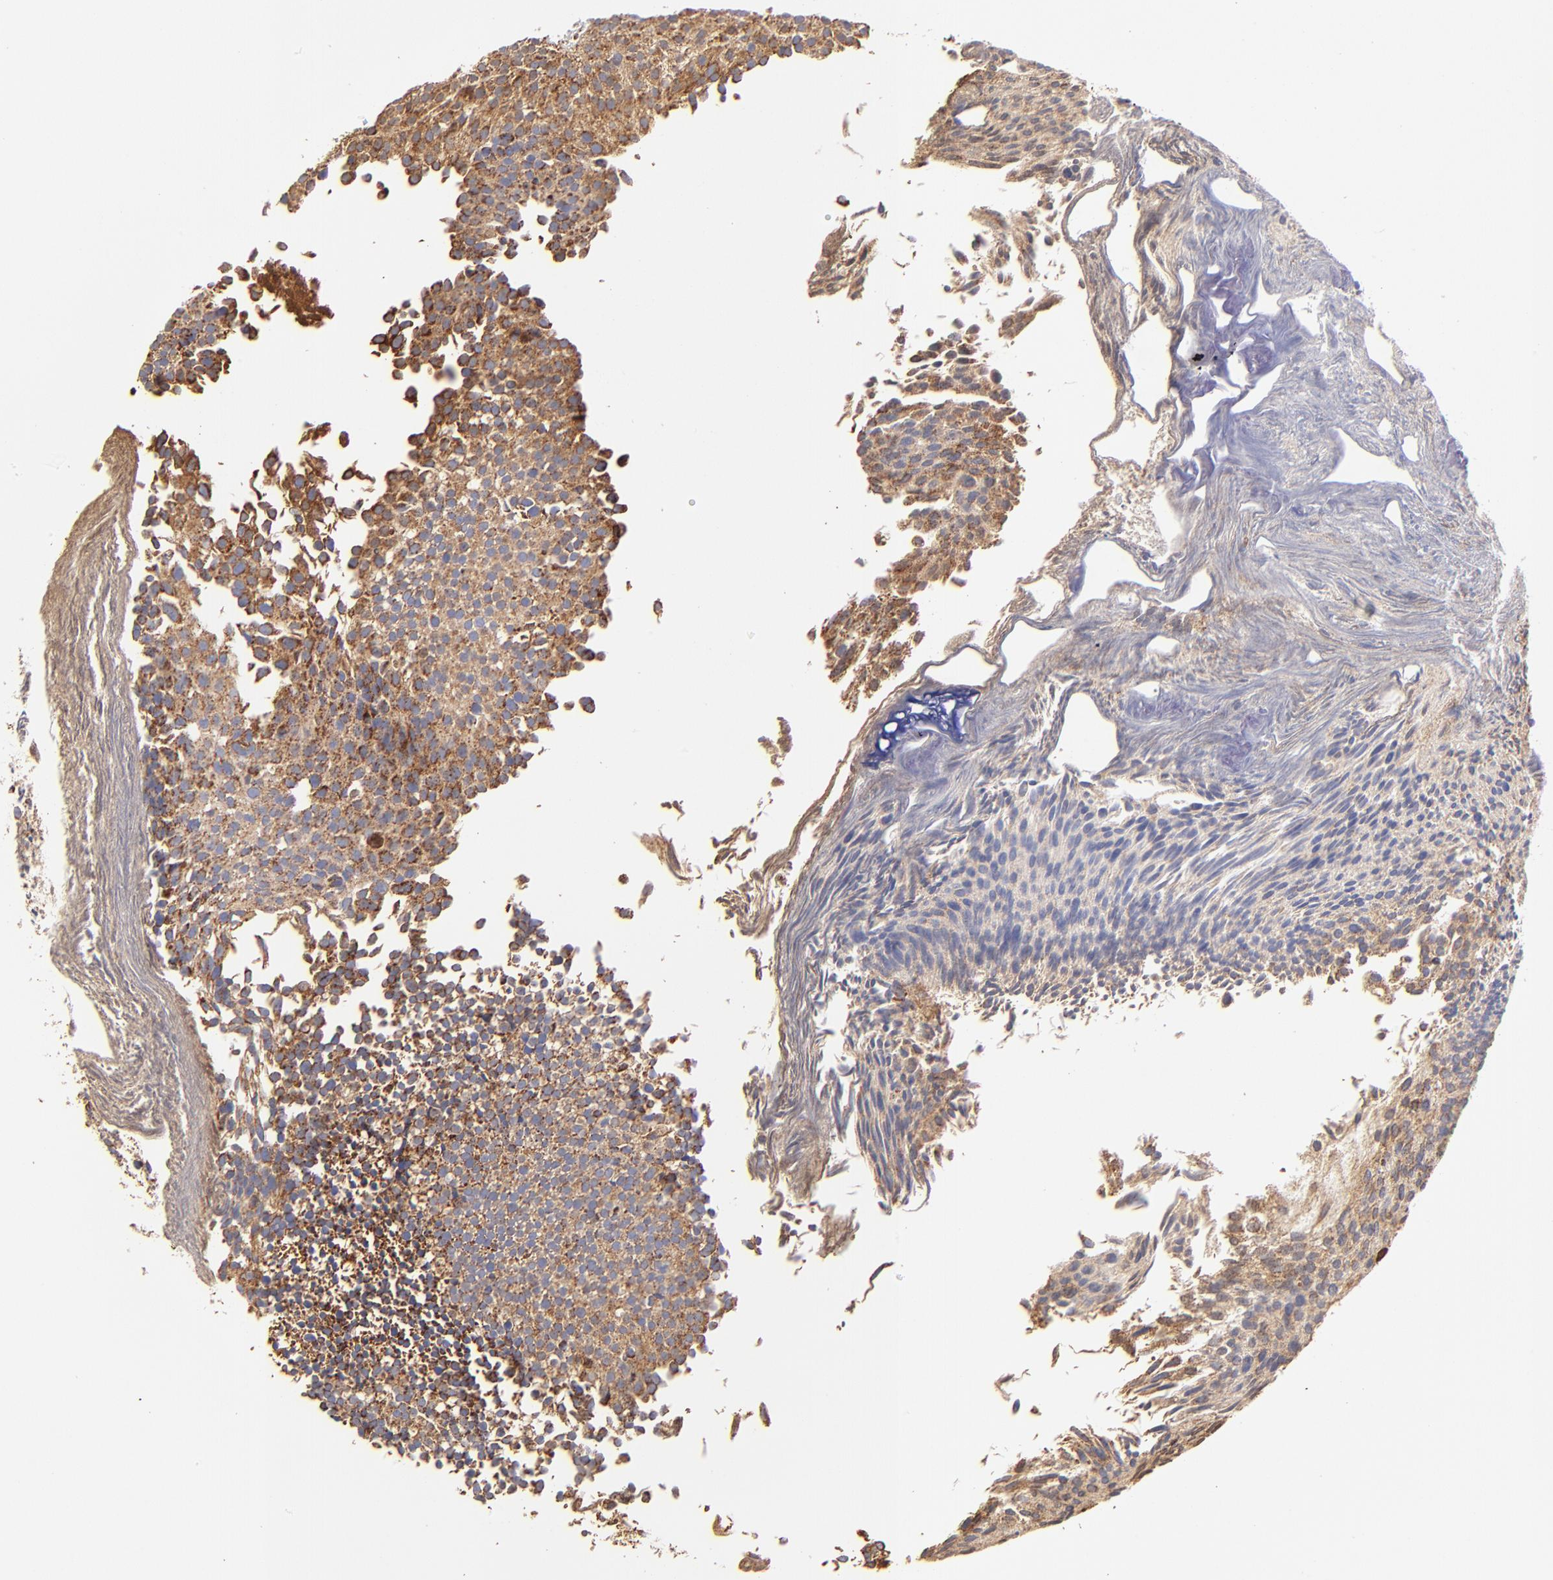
{"staining": {"intensity": "moderate", "quantity": ">75%", "location": "cytoplasmic/membranous"}, "tissue": "urothelial cancer", "cell_type": "Tumor cells", "image_type": "cancer", "snomed": [{"axis": "morphology", "description": "Urothelial carcinoma, Low grade"}, {"axis": "topography", "description": "Urinary bladder"}], "caption": "Low-grade urothelial carcinoma stained for a protein demonstrates moderate cytoplasmic/membranous positivity in tumor cells. Nuclei are stained in blue.", "gene": "ECH1", "patient": {"sex": "male", "age": 84}}